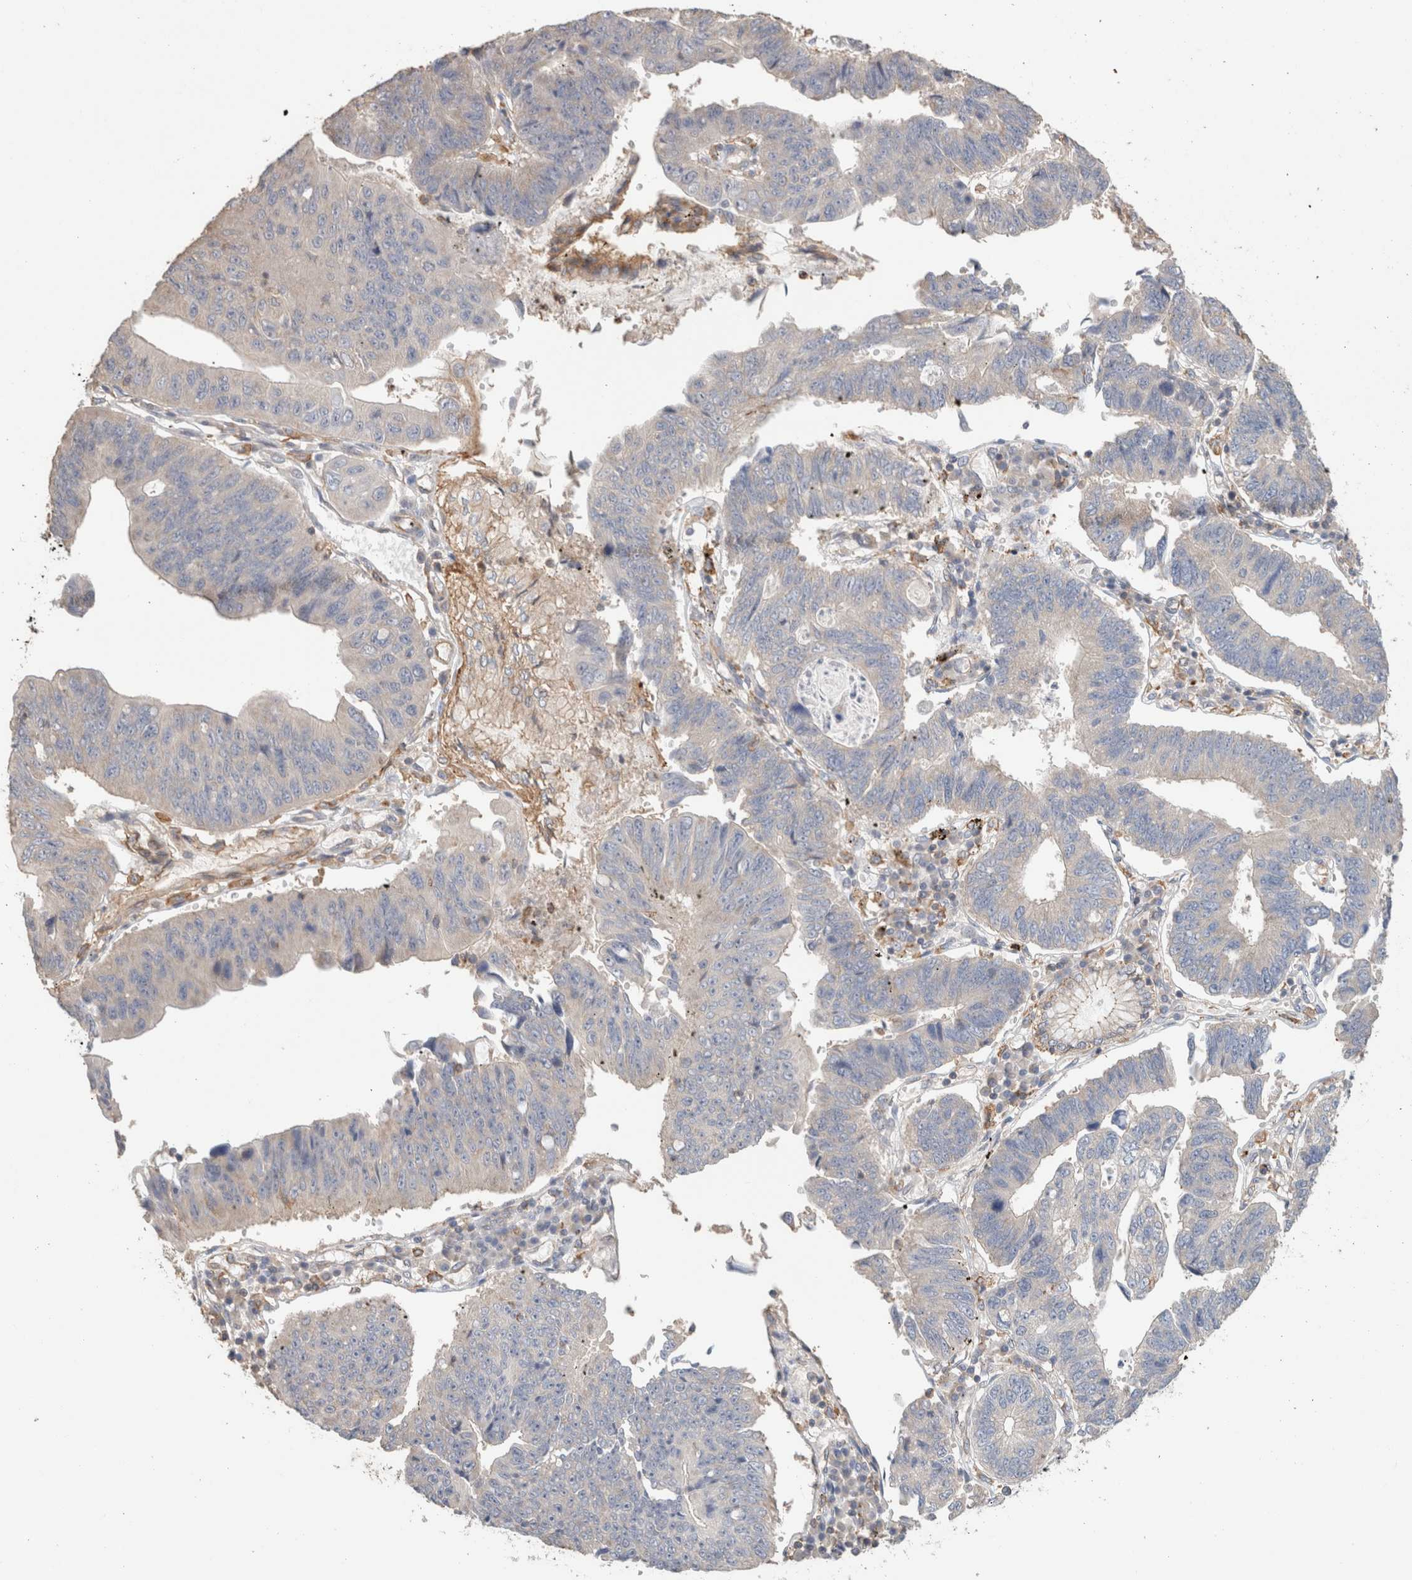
{"staining": {"intensity": "negative", "quantity": "none", "location": "none"}, "tissue": "stomach cancer", "cell_type": "Tumor cells", "image_type": "cancer", "snomed": [{"axis": "morphology", "description": "Adenocarcinoma, NOS"}, {"axis": "topography", "description": "Stomach"}], "caption": "Stomach cancer stained for a protein using immunohistochemistry demonstrates no staining tumor cells.", "gene": "CFAP418", "patient": {"sex": "male", "age": 59}}